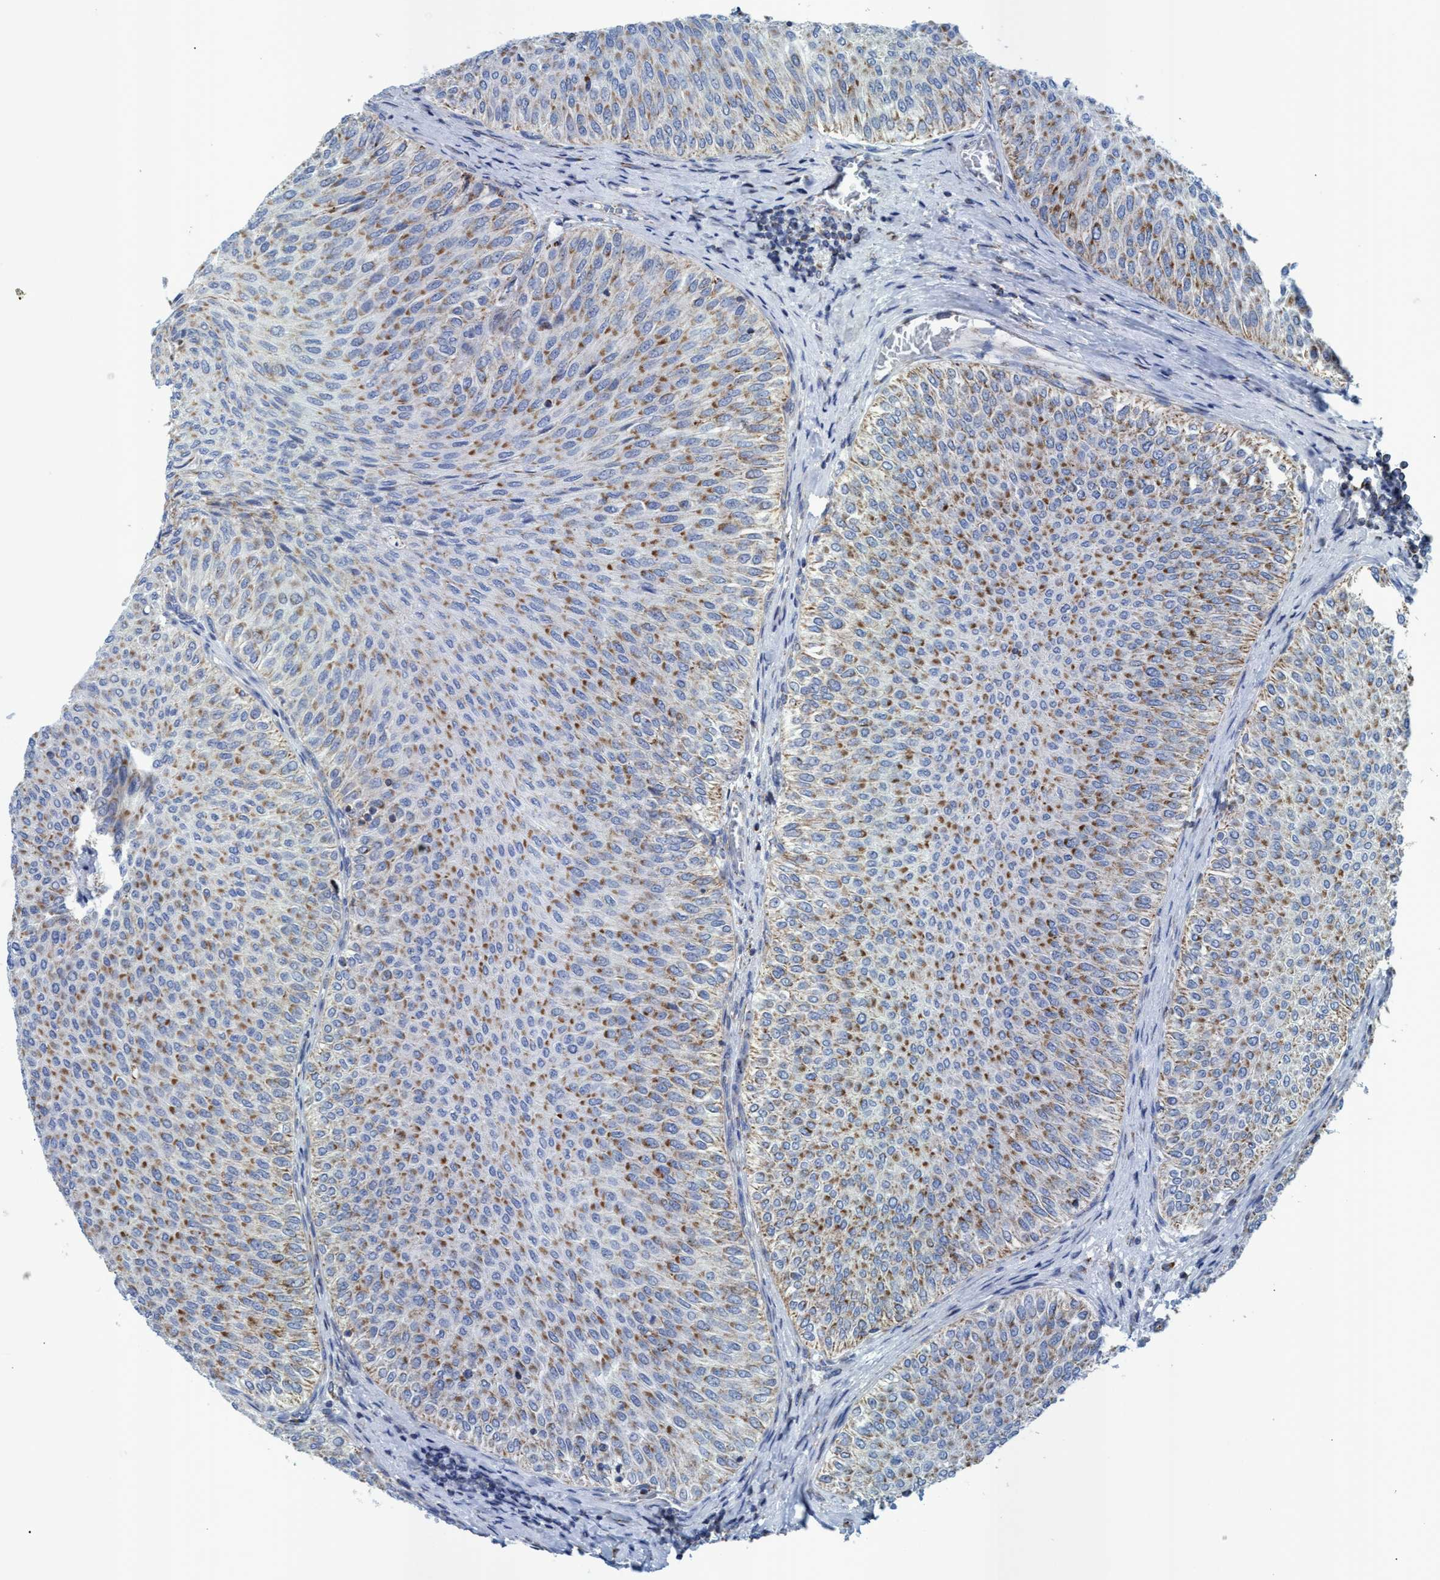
{"staining": {"intensity": "moderate", "quantity": ">75%", "location": "cytoplasmic/membranous"}, "tissue": "urothelial cancer", "cell_type": "Tumor cells", "image_type": "cancer", "snomed": [{"axis": "morphology", "description": "Urothelial carcinoma, Low grade"}, {"axis": "topography", "description": "Urinary bladder"}], "caption": "Immunohistochemistry (DAB) staining of human urothelial cancer reveals moderate cytoplasmic/membranous protein expression in approximately >75% of tumor cells.", "gene": "GGA3", "patient": {"sex": "male", "age": 78}}